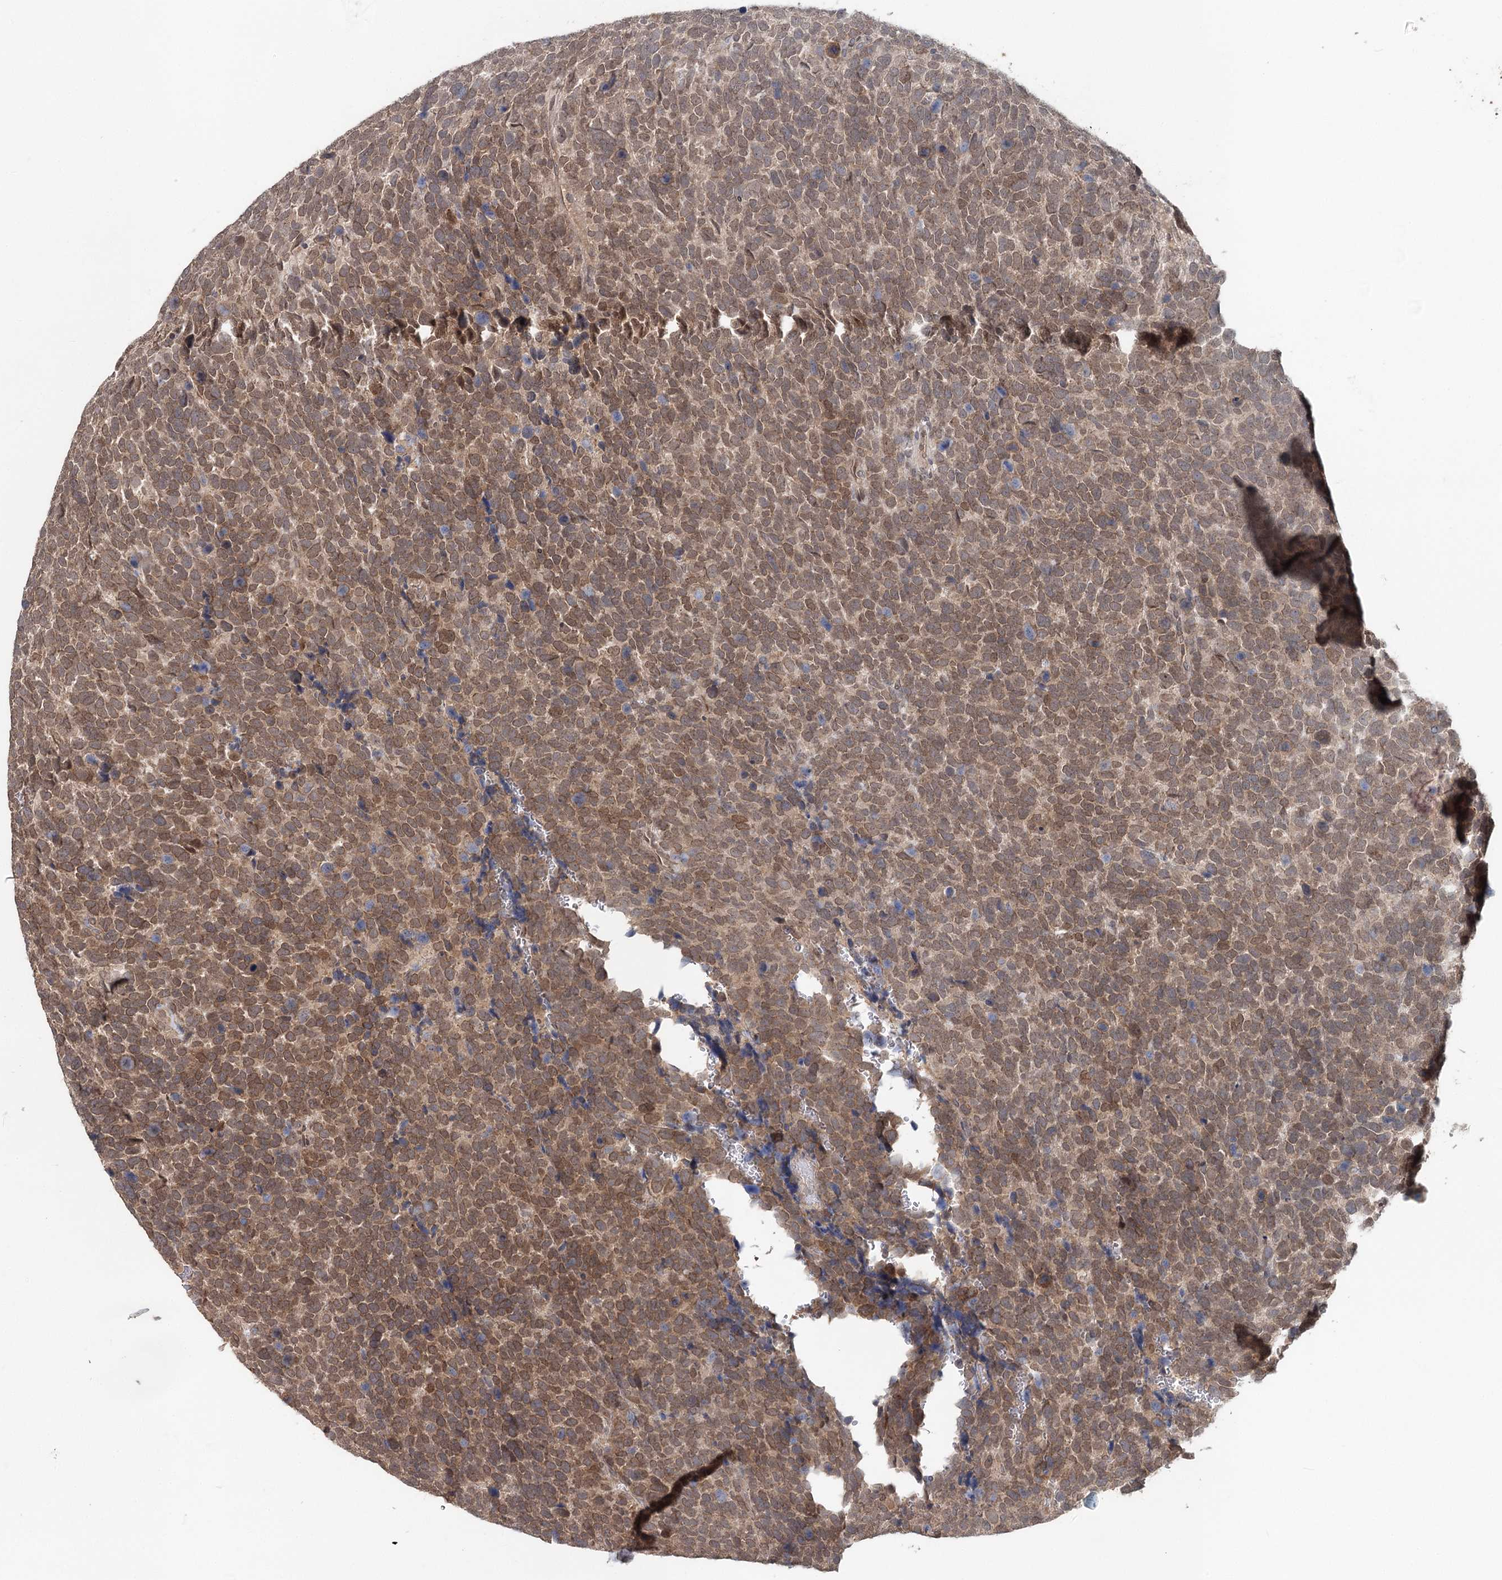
{"staining": {"intensity": "moderate", "quantity": ">75%", "location": "cytoplasmic/membranous,nuclear"}, "tissue": "urothelial cancer", "cell_type": "Tumor cells", "image_type": "cancer", "snomed": [{"axis": "morphology", "description": "Urothelial carcinoma, High grade"}, {"axis": "topography", "description": "Urinary bladder"}], "caption": "Human urothelial cancer stained with a protein marker shows moderate staining in tumor cells.", "gene": "NOPCHAP1", "patient": {"sex": "female", "age": 82}}